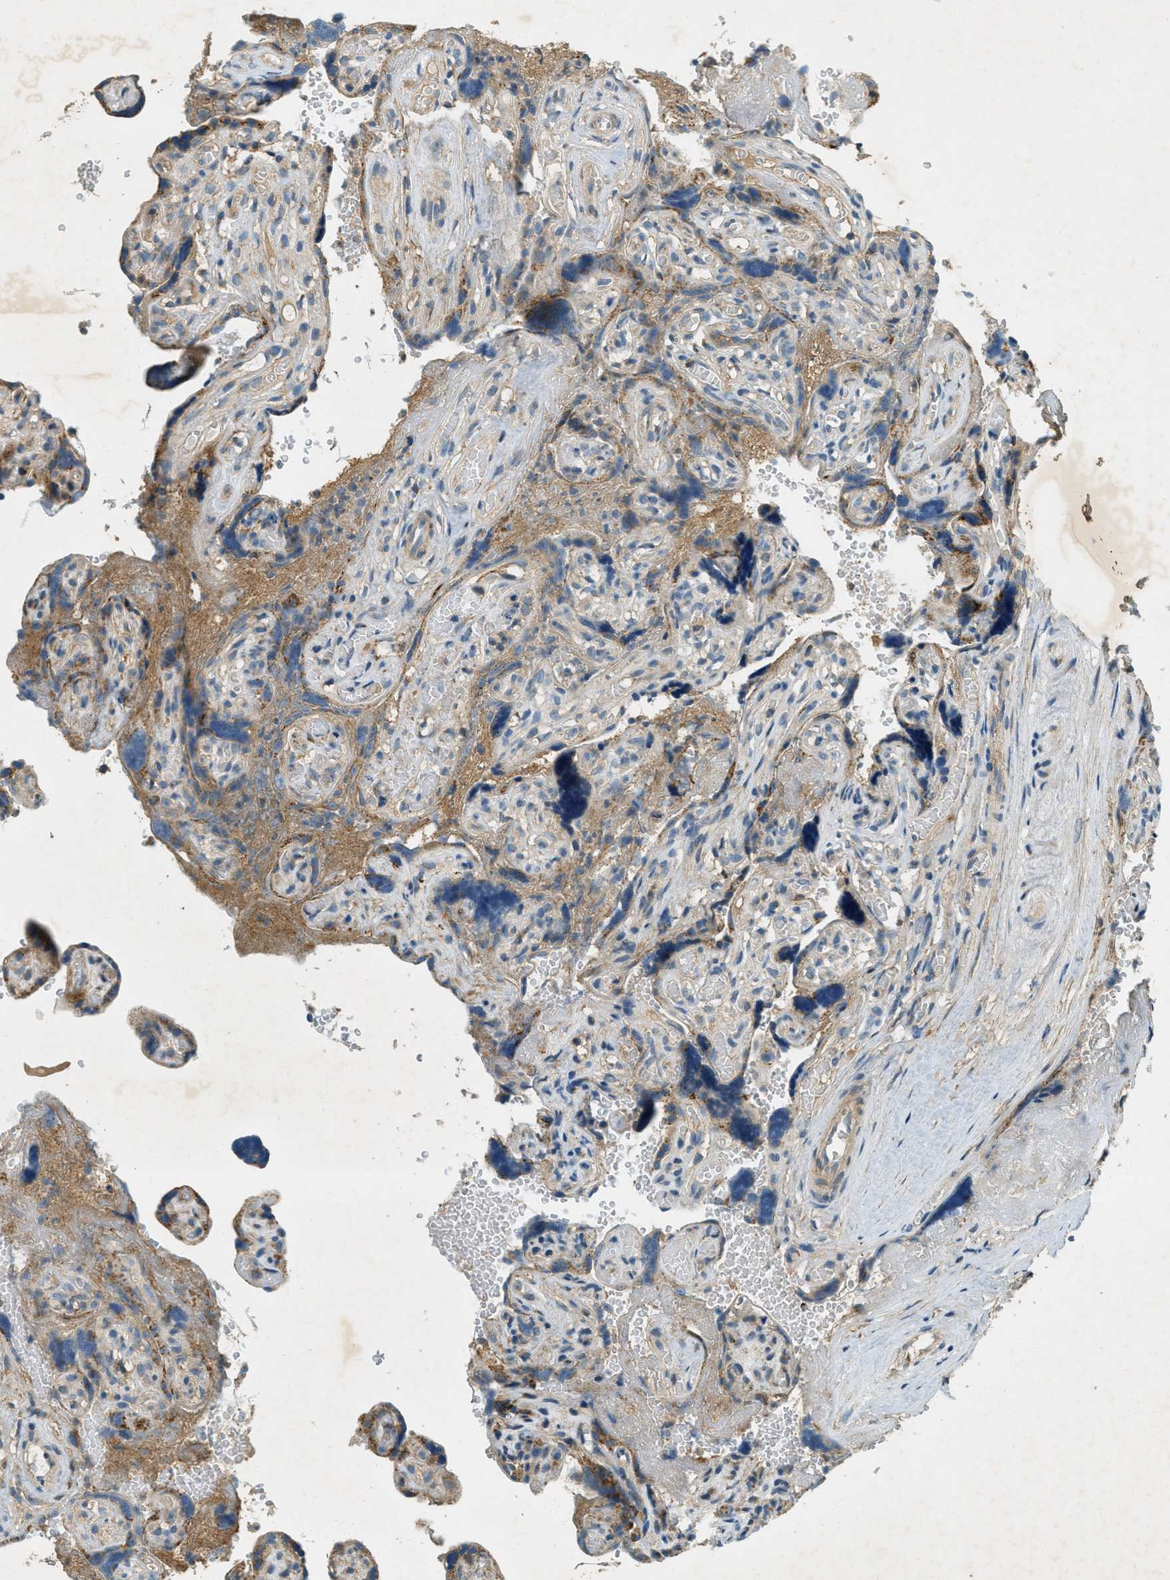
{"staining": {"intensity": "moderate", "quantity": "25%-75%", "location": "cytoplasmic/membranous"}, "tissue": "placenta", "cell_type": "Decidual cells", "image_type": "normal", "snomed": [{"axis": "morphology", "description": "Normal tissue, NOS"}, {"axis": "topography", "description": "Placenta"}], "caption": "The immunohistochemical stain labels moderate cytoplasmic/membranous staining in decidual cells of normal placenta. (Stains: DAB in brown, nuclei in blue, Microscopy: brightfield microscopy at high magnification).", "gene": "NUDT4B", "patient": {"sex": "female", "age": 30}}